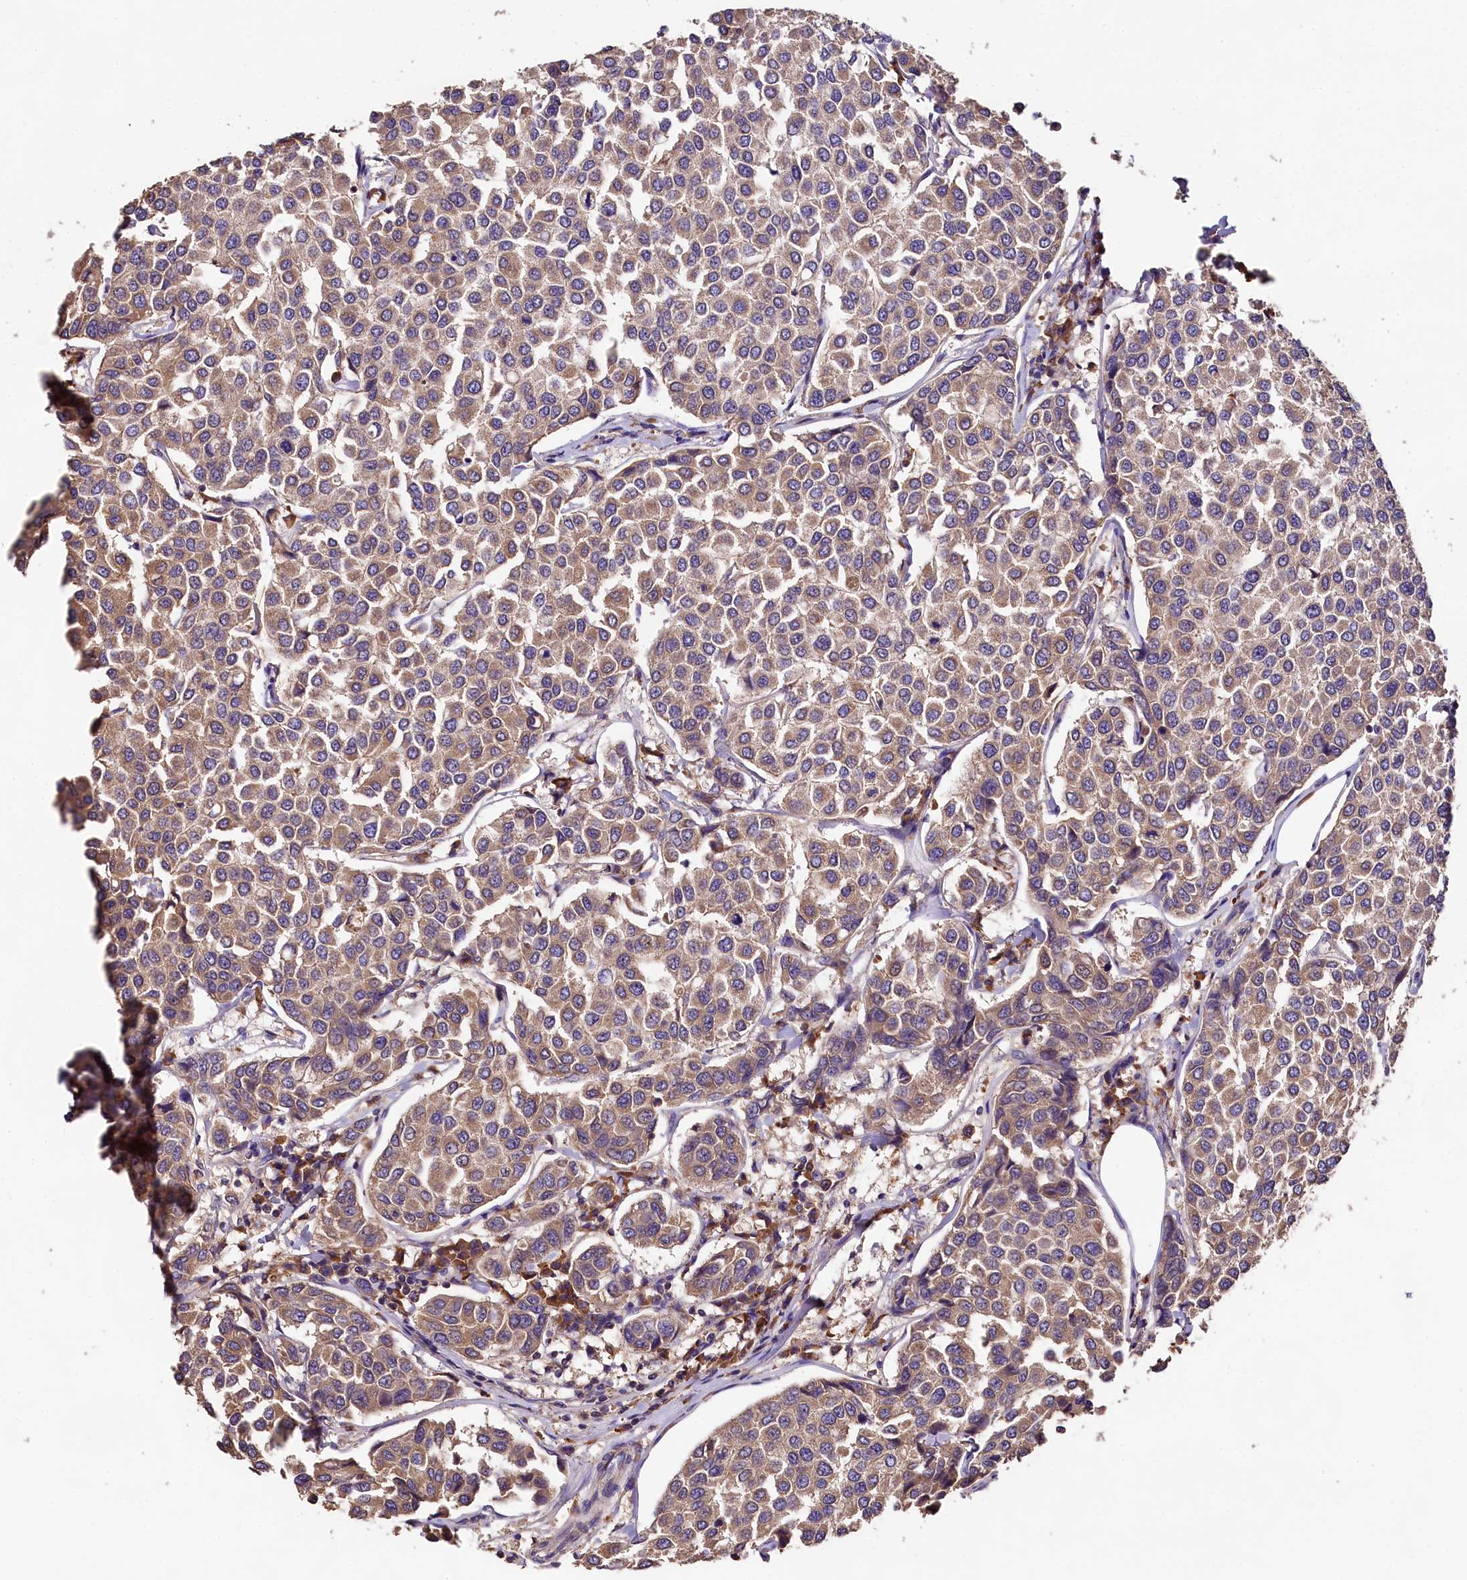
{"staining": {"intensity": "moderate", "quantity": ">75%", "location": "cytoplasmic/membranous"}, "tissue": "breast cancer", "cell_type": "Tumor cells", "image_type": "cancer", "snomed": [{"axis": "morphology", "description": "Duct carcinoma"}, {"axis": "topography", "description": "Breast"}], "caption": "High-power microscopy captured an IHC micrograph of infiltrating ductal carcinoma (breast), revealing moderate cytoplasmic/membranous expression in about >75% of tumor cells.", "gene": "ENKD1", "patient": {"sex": "female", "age": 55}}